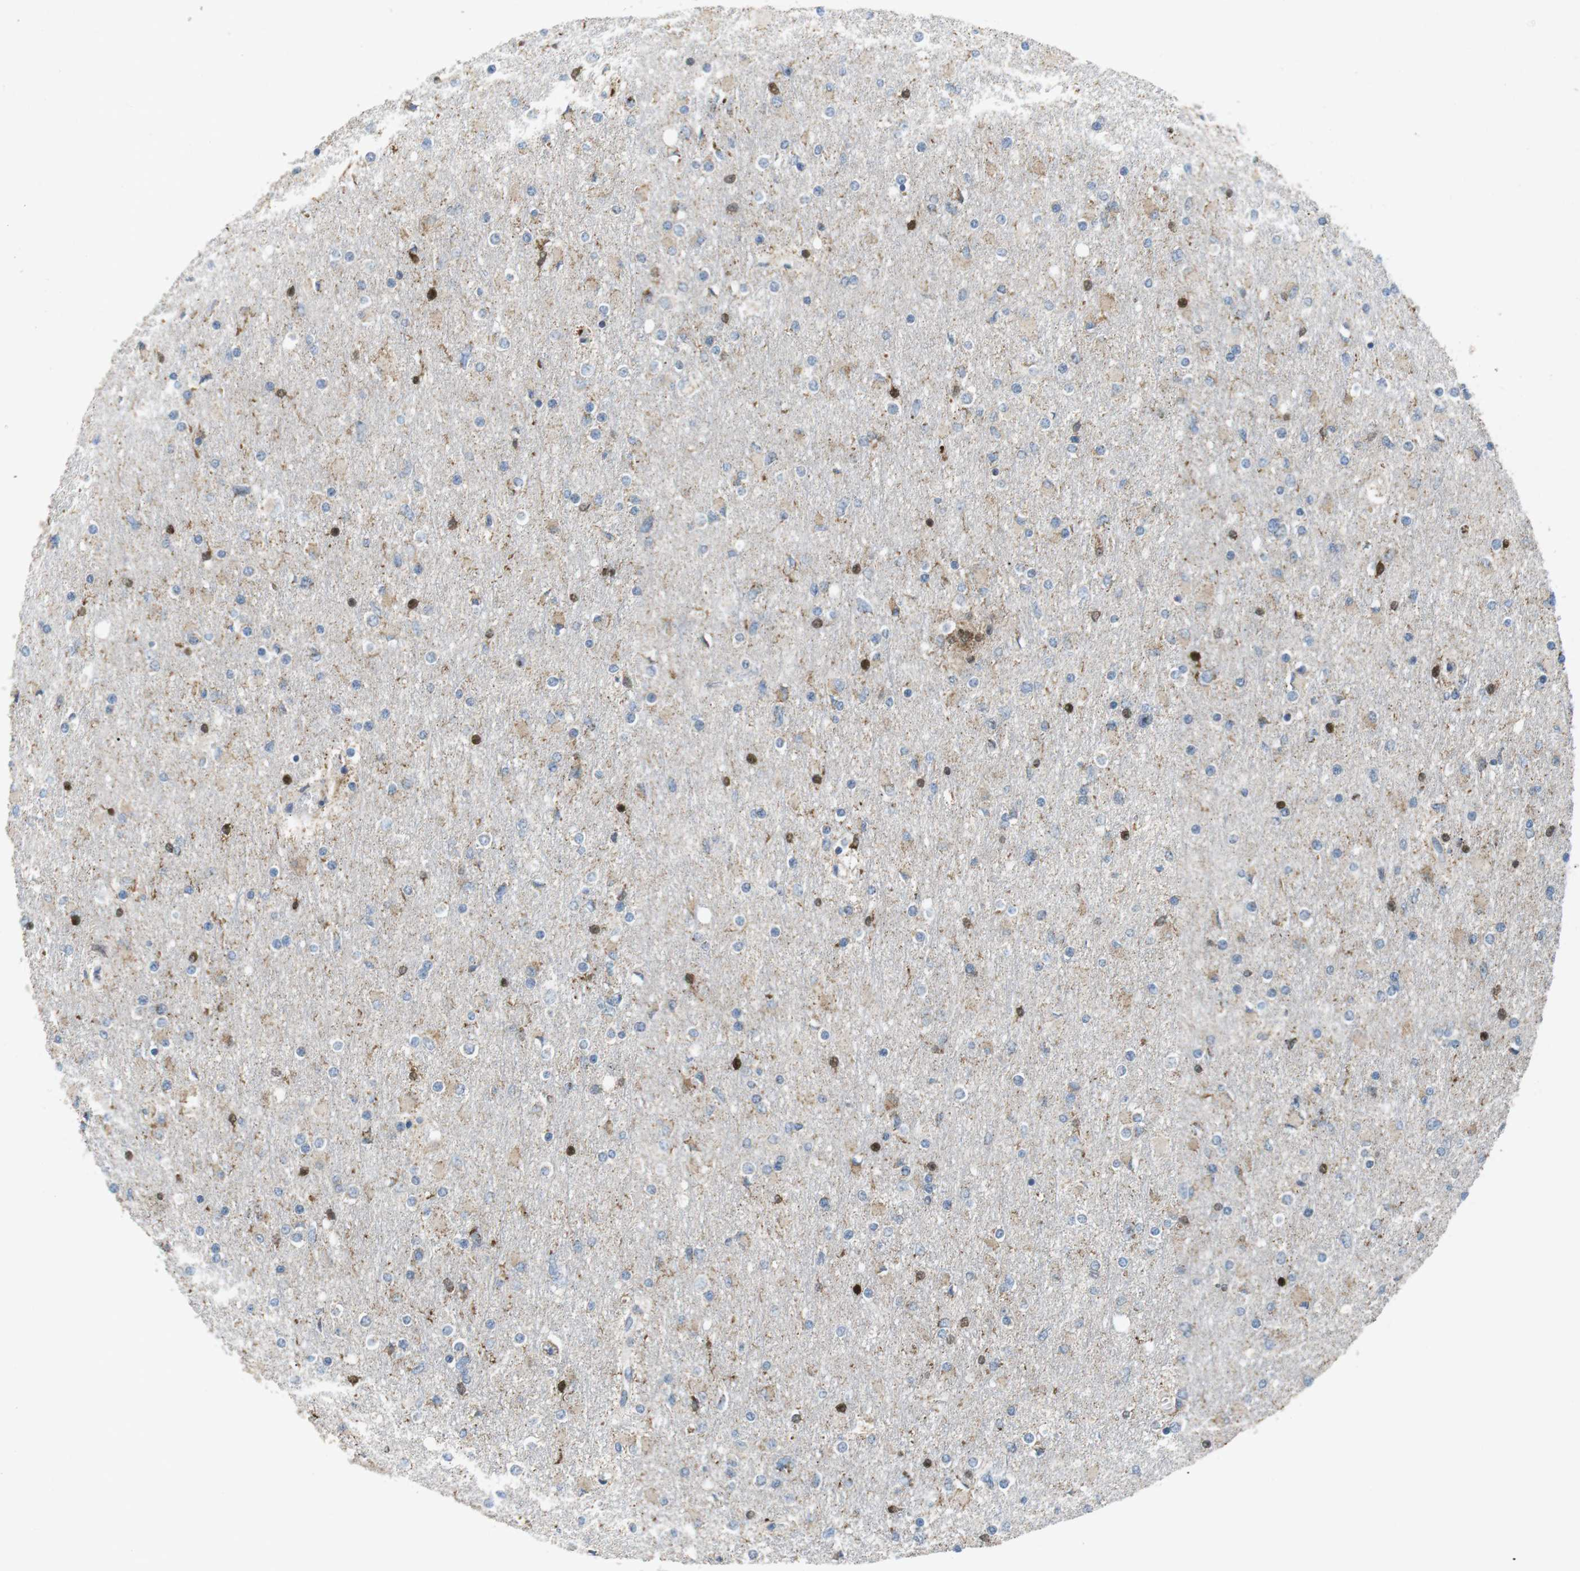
{"staining": {"intensity": "strong", "quantity": "<25%", "location": "nuclear"}, "tissue": "glioma", "cell_type": "Tumor cells", "image_type": "cancer", "snomed": [{"axis": "morphology", "description": "Glioma, malignant, High grade"}, {"axis": "topography", "description": "Cerebral cortex"}], "caption": "Human malignant glioma (high-grade) stained for a protein (brown) demonstrates strong nuclear positive positivity in approximately <25% of tumor cells.", "gene": "BACE1", "patient": {"sex": "female", "age": 36}}